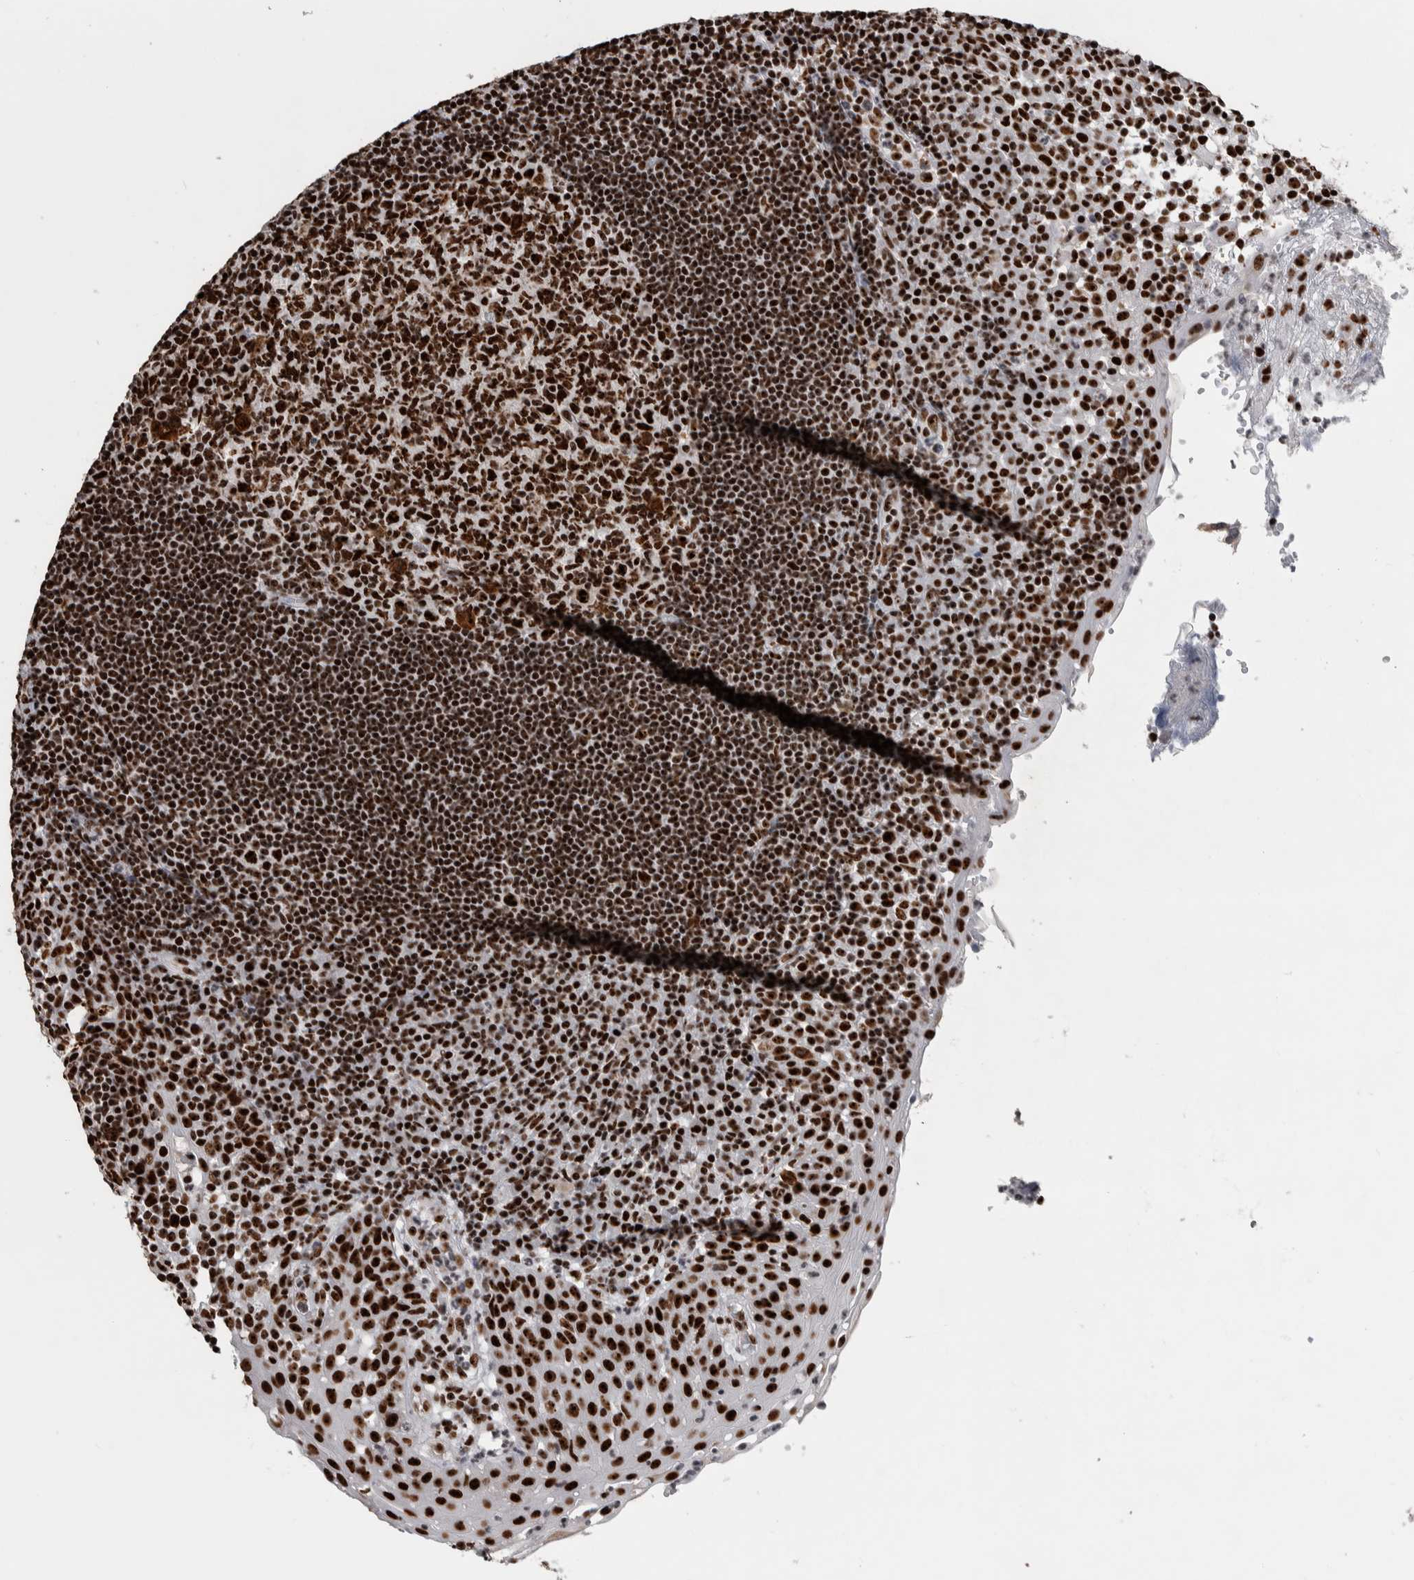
{"staining": {"intensity": "strong", "quantity": ">75%", "location": "nuclear"}, "tissue": "tonsil", "cell_type": "Germinal center cells", "image_type": "normal", "snomed": [{"axis": "morphology", "description": "Normal tissue, NOS"}, {"axis": "topography", "description": "Tonsil"}], "caption": "Strong nuclear staining is present in about >75% of germinal center cells in benign tonsil. Nuclei are stained in blue.", "gene": "NCL", "patient": {"sex": "female", "age": 40}}